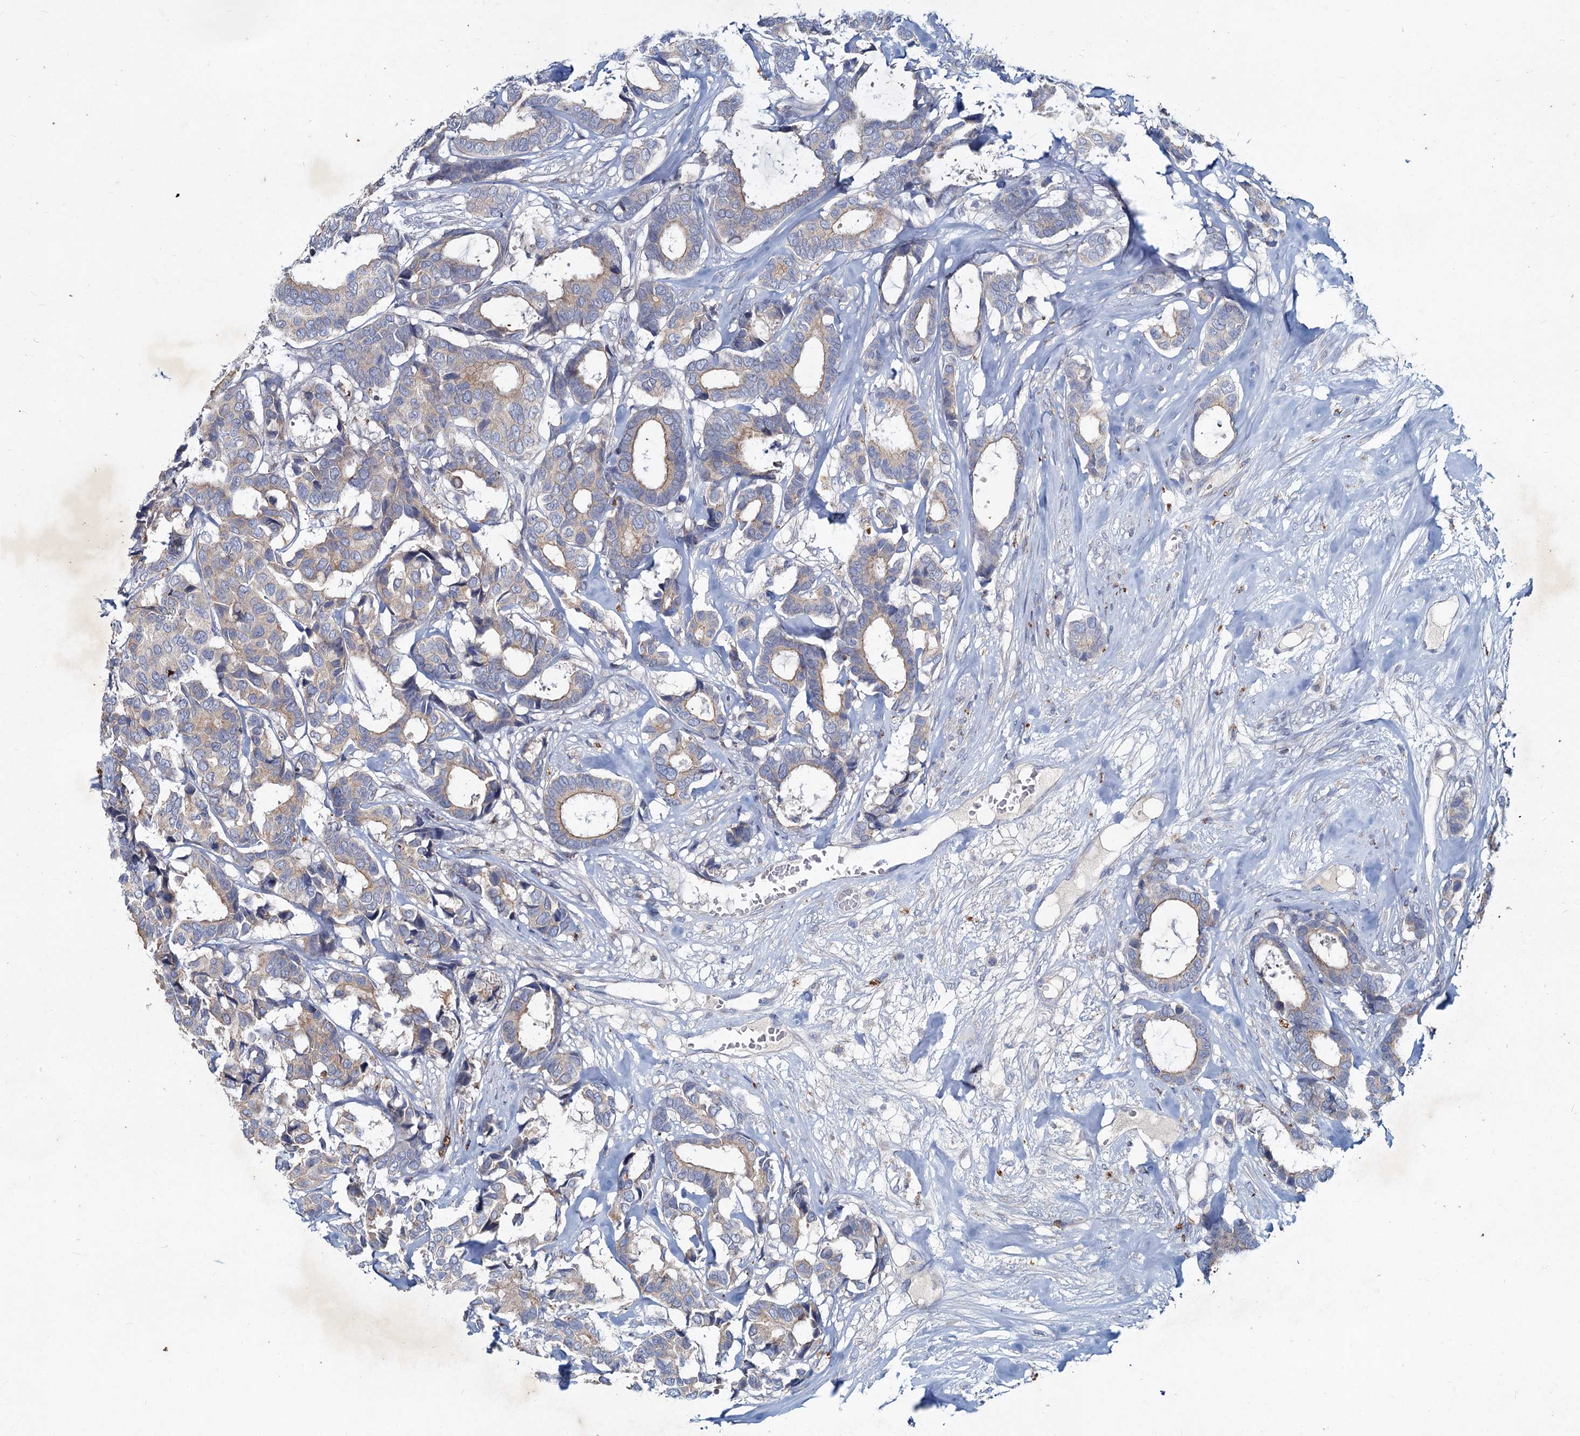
{"staining": {"intensity": "weak", "quantity": "25%-75%", "location": "cytoplasmic/membranous"}, "tissue": "breast cancer", "cell_type": "Tumor cells", "image_type": "cancer", "snomed": [{"axis": "morphology", "description": "Duct carcinoma"}, {"axis": "topography", "description": "Breast"}], "caption": "Breast cancer (infiltrating ductal carcinoma) stained with a brown dye exhibits weak cytoplasmic/membranous positive expression in approximately 25%-75% of tumor cells.", "gene": "TMX2", "patient": {"sex": "female", "age": 87}}